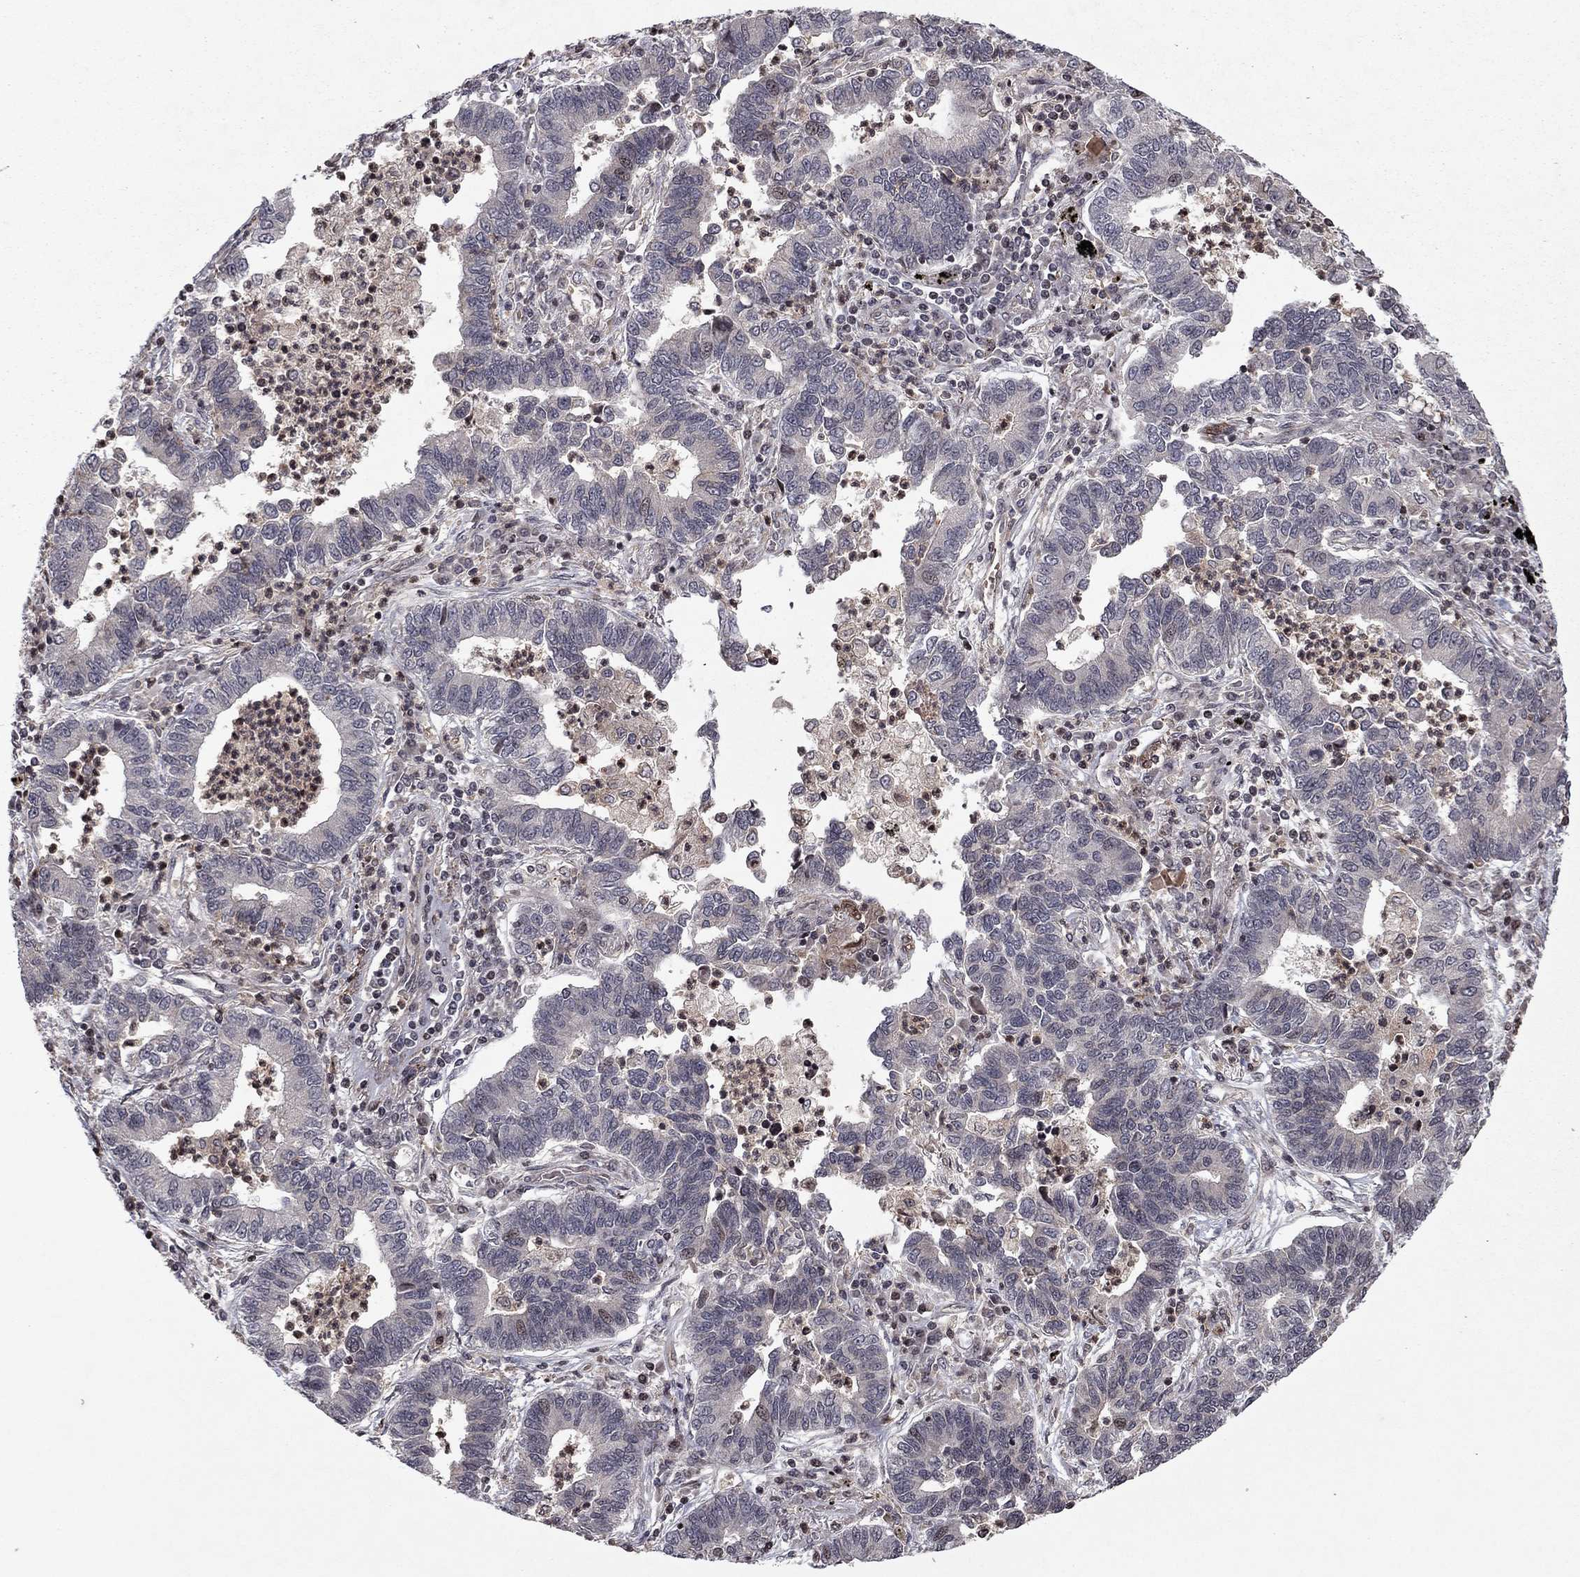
{"staining": {"intensity": "negative", "quantity": "none", "location": "none"}, "tissue": "lung cancer", "cell_type": "Tumor cells", "image_type": "cancer", "snomed": [{"axis": "morphology", "description": "Adenocarcinoma, NOS"}, {"axis": "topography", "description": "Lung"}], "caption": "Lung adenocarcinoma was stained to show a protein in brown. There is no significant expression in tumor cells.", "gene": "SORBS1", "patient": {"sex": "female", "age": 57}}